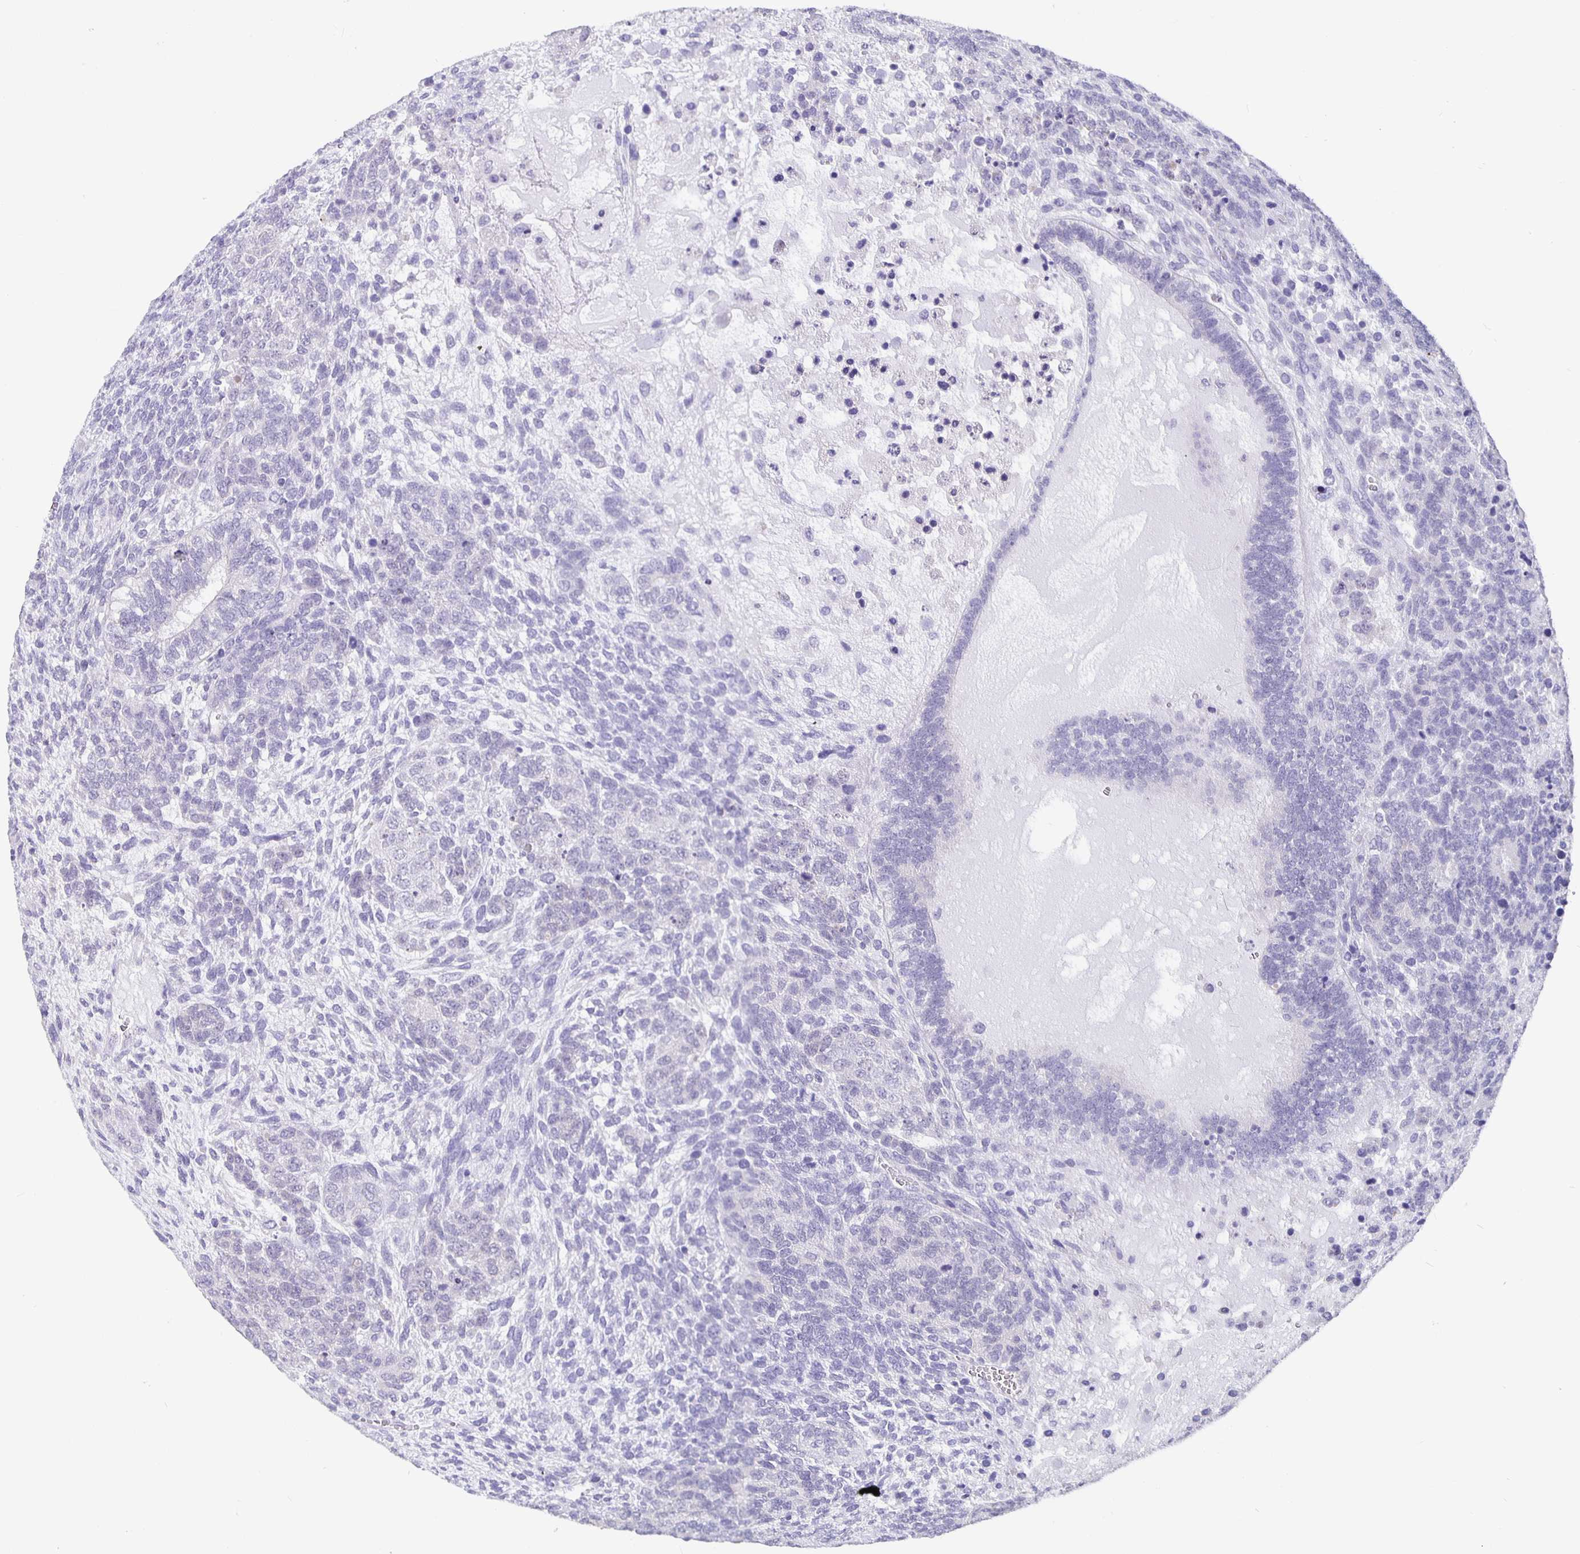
{"staining": {"intensity": "negative", "quantity": "none", "location": "none"}, "tissue": "testis cancer", "cell_type": "Tumor cells", "image_type": "cancer", "snomed": [{"axis": "morphology", "description": "Normal tissue, NOS"}, {"axis": "morphology", "description": "Carcinoma, Embryonal, NOS"}, {"axis": "topography", "description": "Testis"}, {"axis": "topography", "description": "Epididymis"}], "caption": "This is a micrograph of IHC staining of testis embryonal carcinoma, which shows no staining in tumor cells.", "gene": "GPX4", "patient": {"sex": "male", "age": 23}}